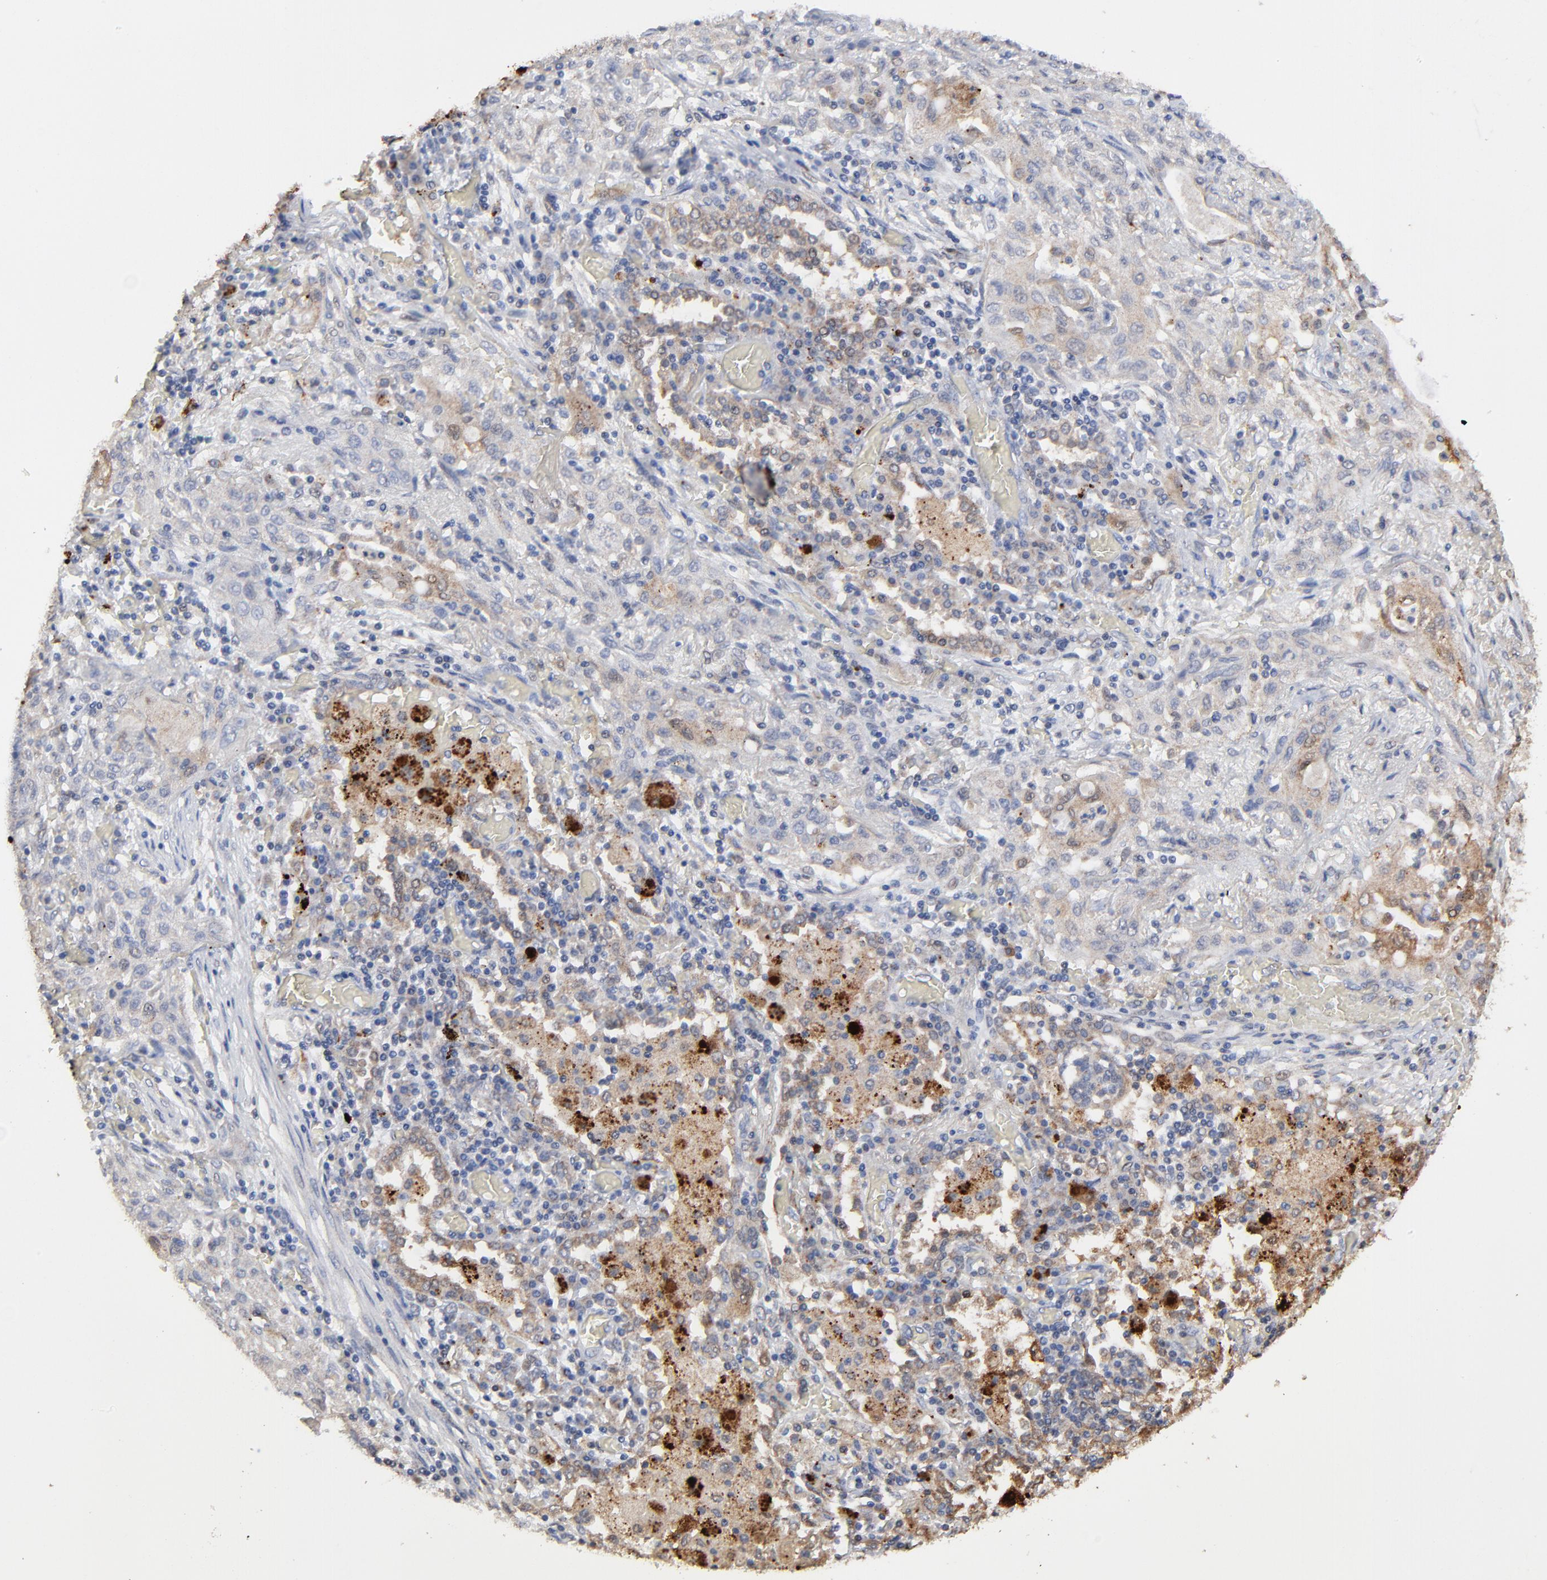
{"staining": {"intensity": "weak", "quantity": ">75%", "location": "cytoplasmic/membranous"}, "tissue": "lung cancer", "cell_type": "Tumor cells", "image_type": "cancer", "snomed": [{"axis": "morphology", "description": "Squamous cell carcinoma, NOS"}, {"axis": "topography", "description": "Lung"}], "caption": "A brown stain shows weak cytoplasmic/membranous staining of a protein in human lung squamous cell carcinoma tumor cells. Immunohistochemistry (ihc) stains the protein of interest in brown and the nuclei are stained blue.", "gene": "LGALS3", "patient": {"sex": "female", "age": 47}}